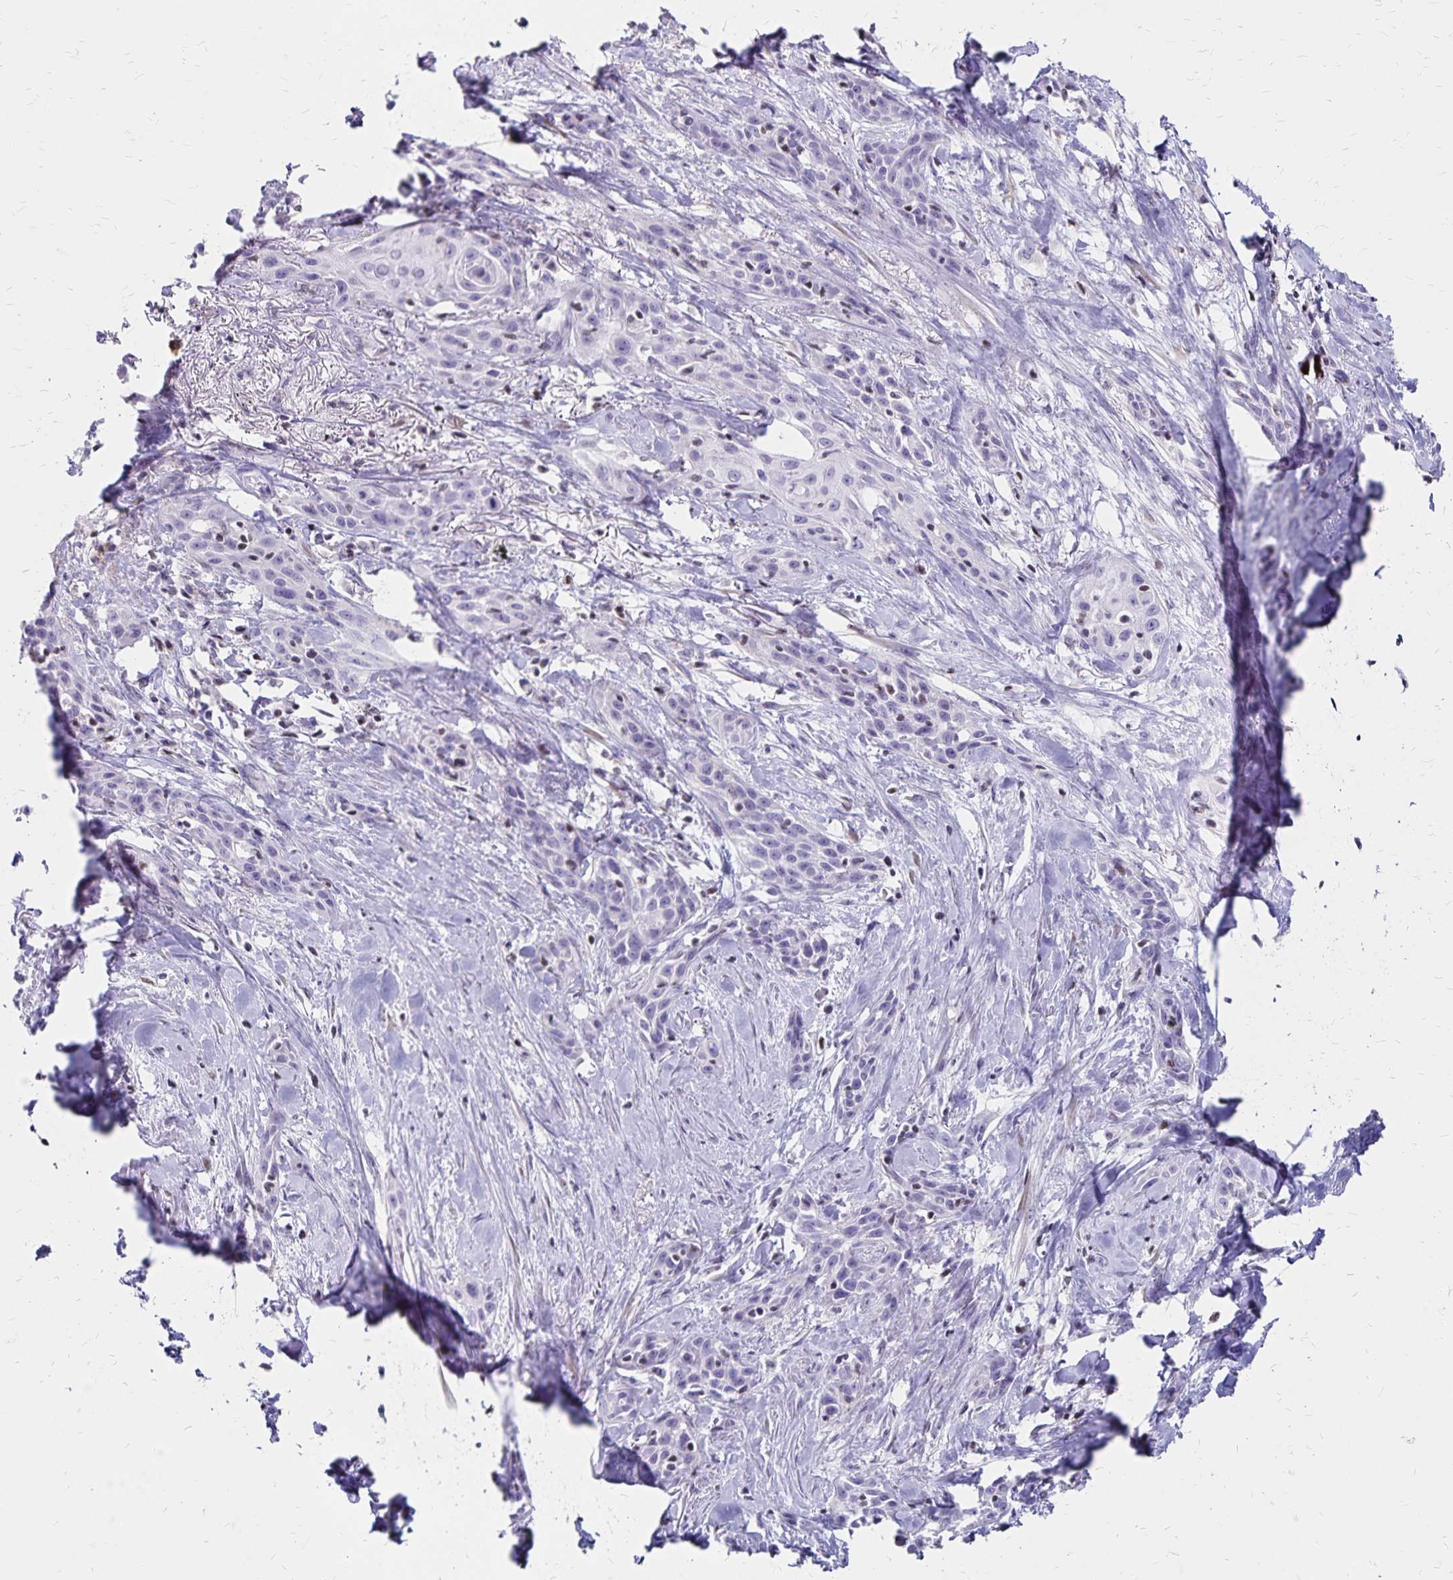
{"staining": {"intensity": "negative", "quantity": "none", "location": "none"}, "tissue": "skin cancer", "cell_type": "Tumor cells", "image_type": "cancer", "snomed": [{"axis": "morphology", "description": "Squamous cell carcinoma, NOS"}, {"axis": "topography", "description": "Skin"}, {"axis": "topography", "description": "Anal"}], "caption": "A high-resolution image shows immunohistochemistry staining of skin cancer (squamous cell carcinoma), which shows no significant staining in tumor cells.", "gene": "IKZF1", "patient": {"sex": "male", "age": 64}}